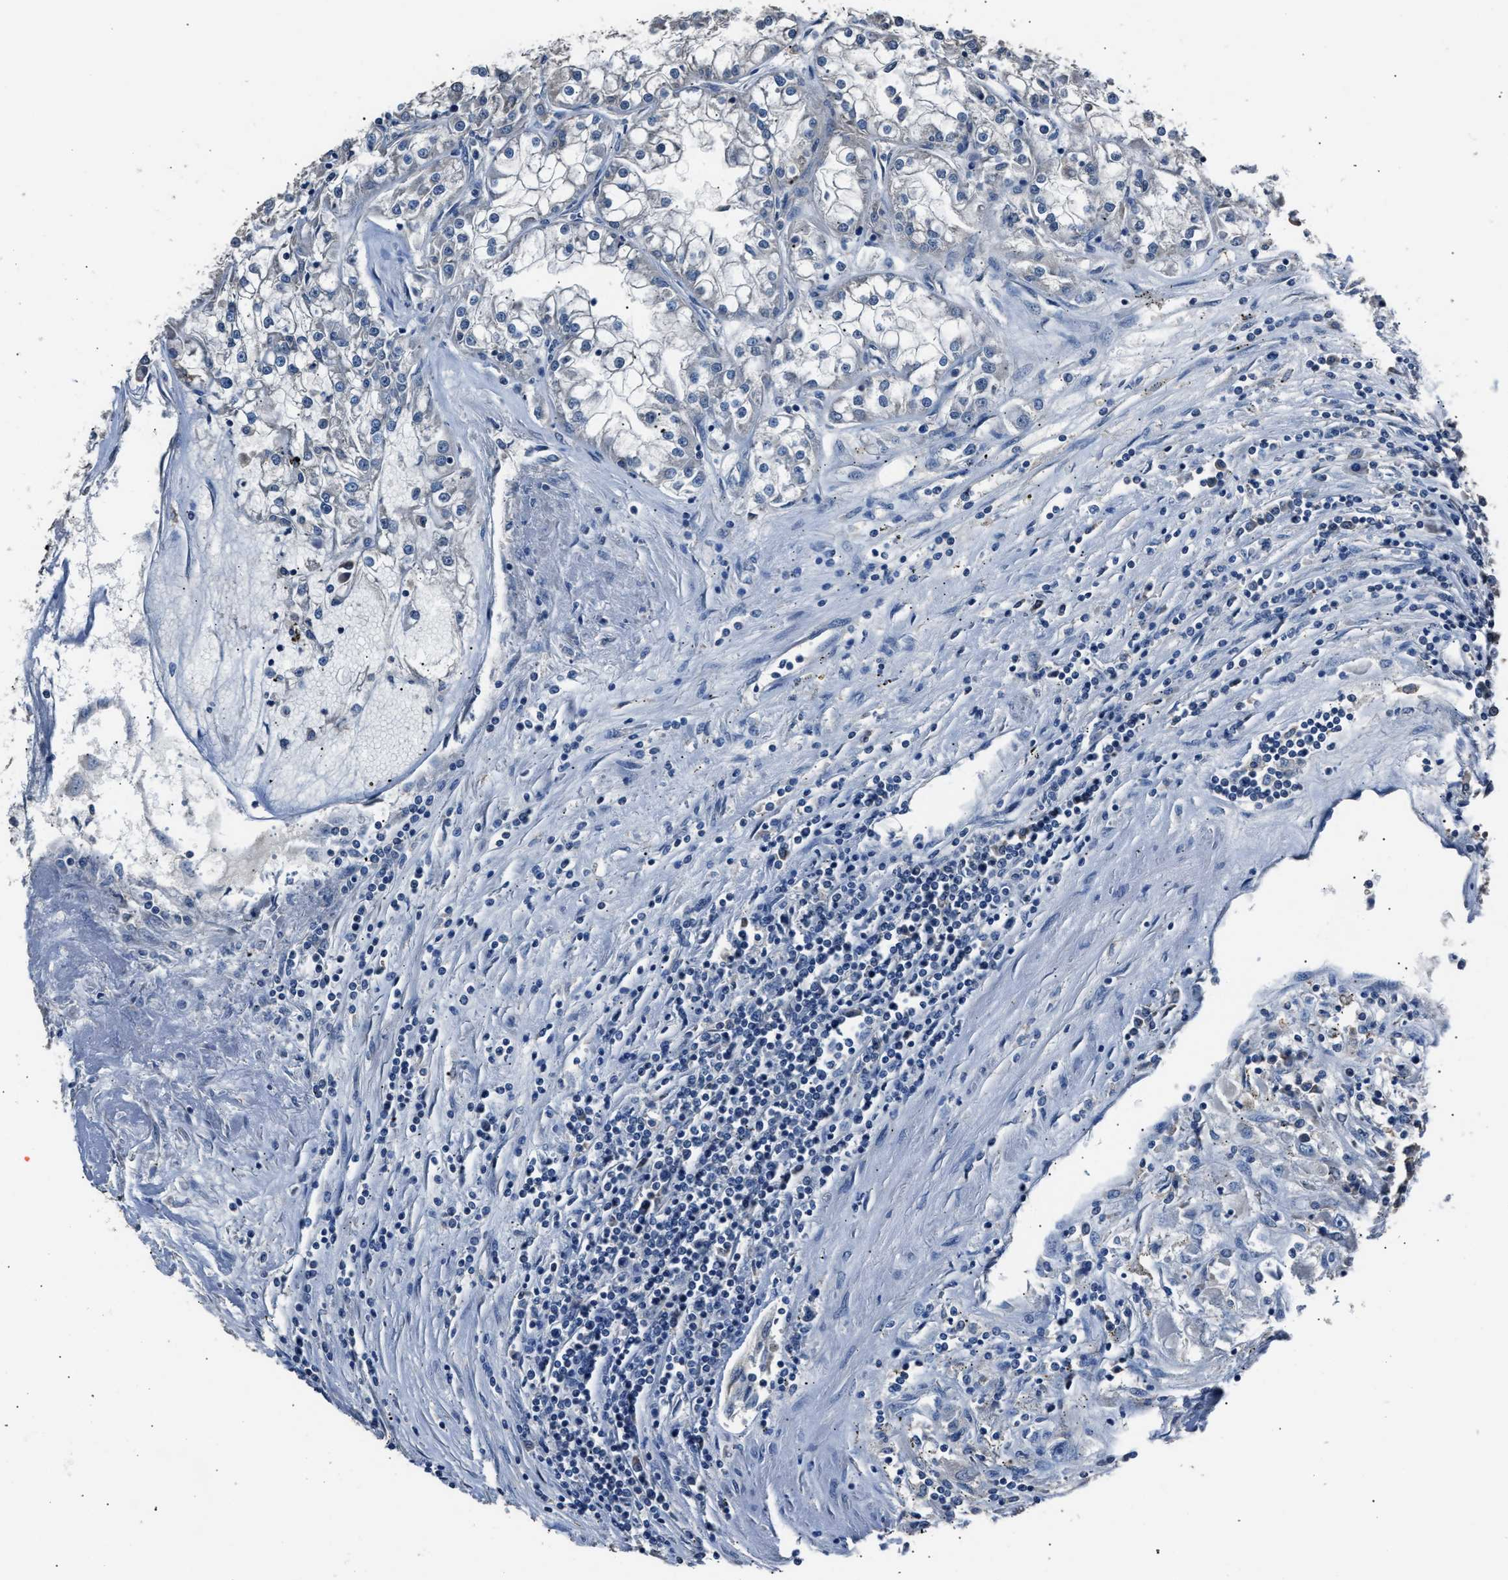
{"staining": {"intensity": "negative", "quantity": "none", "location": "none"}, "tissue": "renal cancer", "cell_type": "Tumor cells", "image_type": "cancer", "snomed": [{"axis": "morphology", "description": "Adenocarcinoma, NOS"}, {"axis": "topography", "description": "Kidney"}], "caption": "The image shows no significant staining in tumor cells of renal cancer.", "gene": "DNAJC24", "patient": {"sex": "female", "age": 52}}